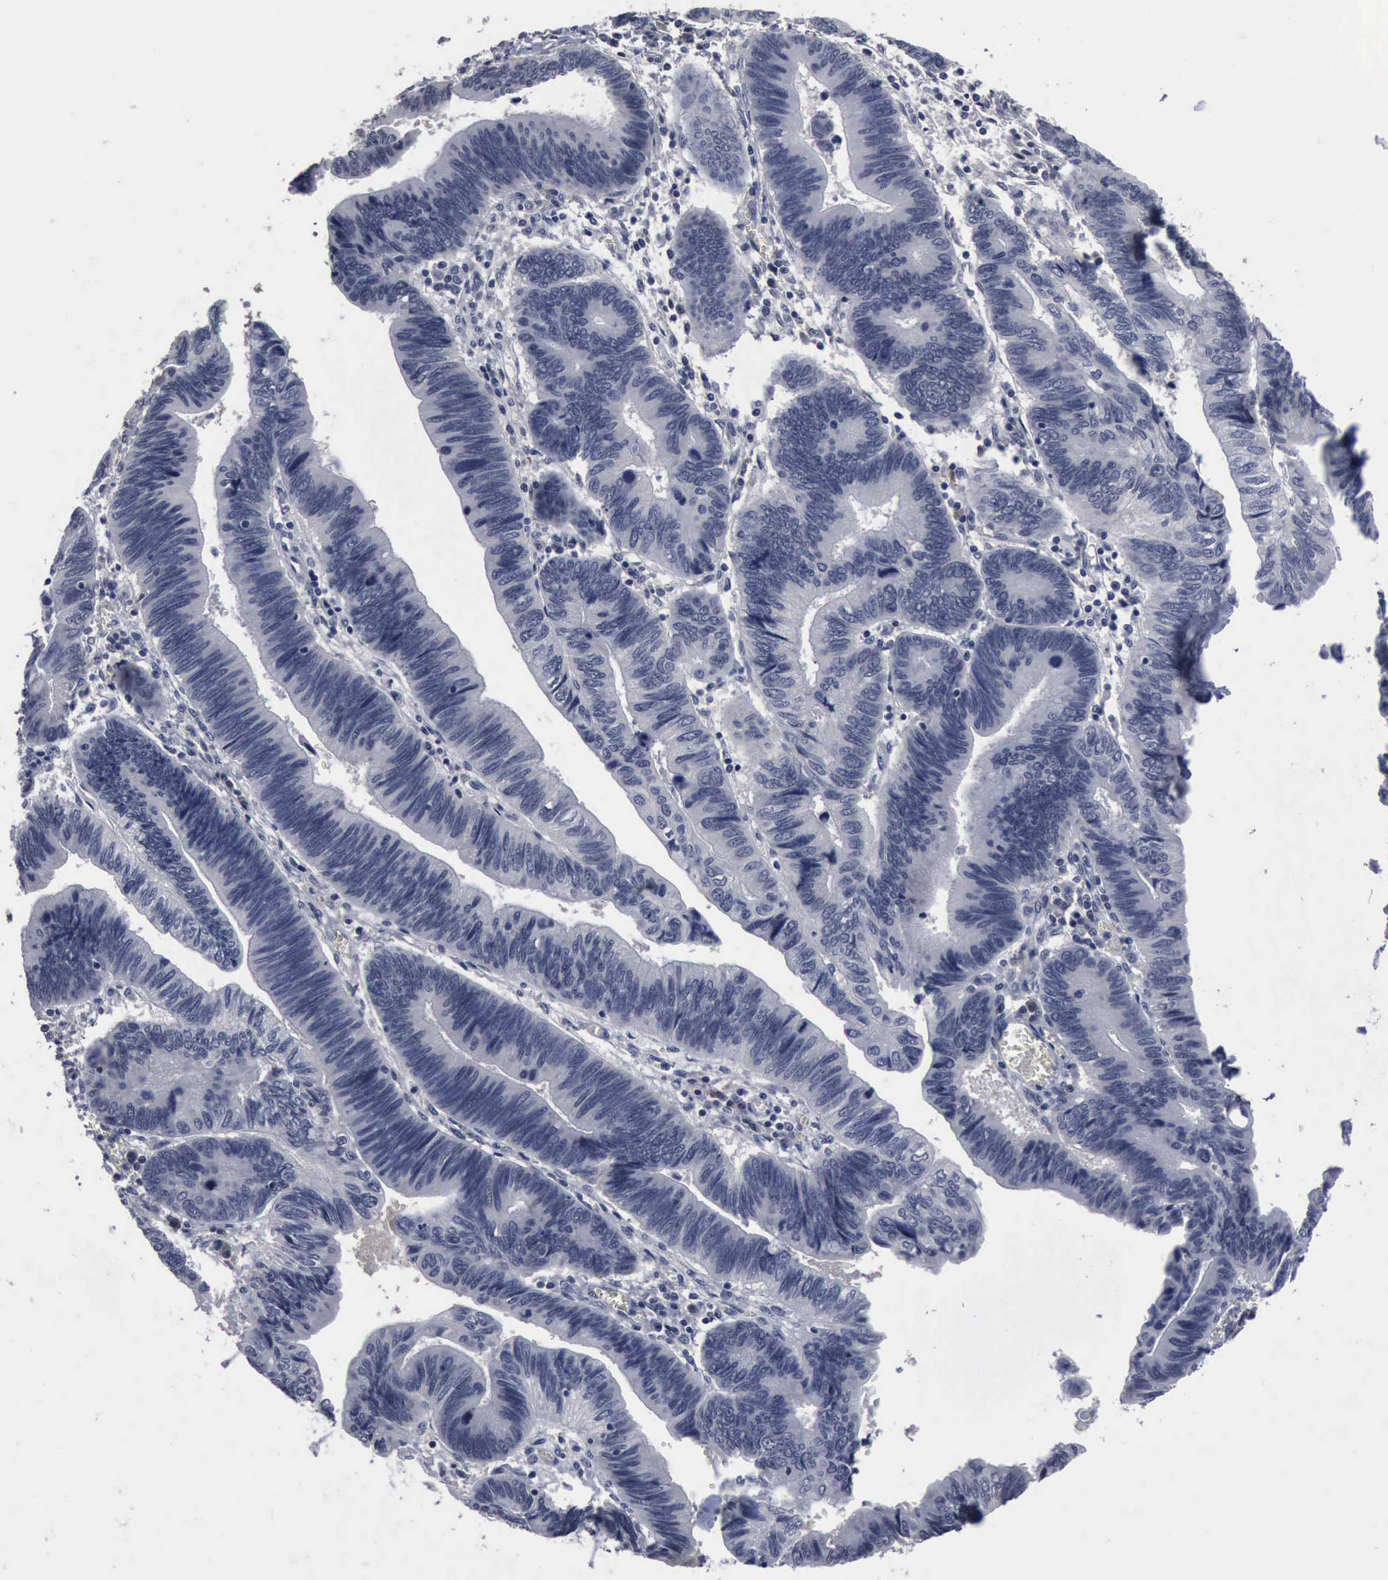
{"staining": {"intensity": "negative", "quantity": "none", "location": "none"}, "tissue": "pancreatic cancer", "cell_type": "Tumor cells", "image_type": "cancer", "snomed": [{"axis": "morphology", "description": "Adenocarcinoma, NOS"}, {"axis": "topography", "description": "Pancreas"}], "caption": "DAB immunohistochemical staining of human pancreatic adenocarcinoma exhibits no significant positivity in tumor cells.", "gene": "MYO18B", "patient": {"sex": "female", "age": 70}}